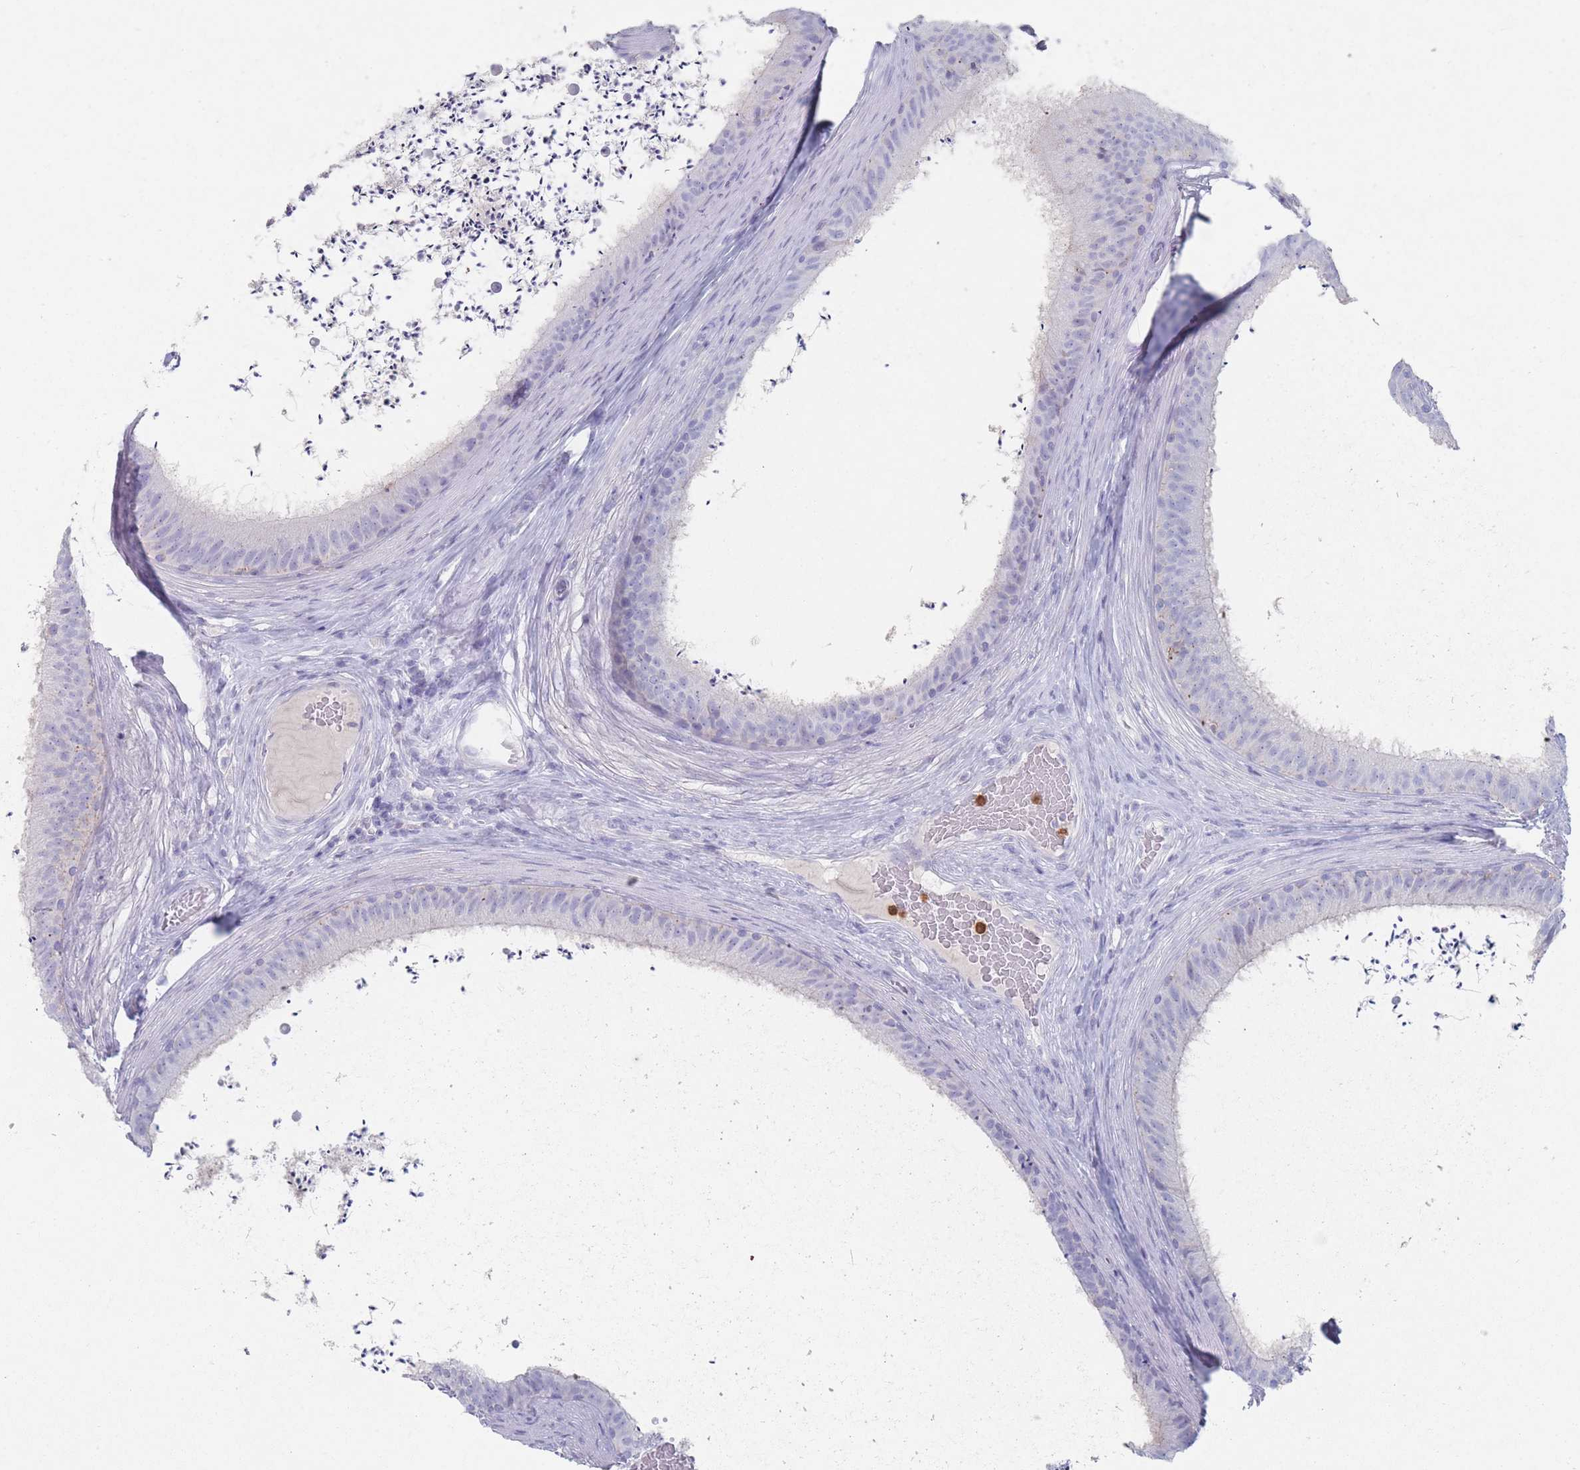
{"staining": {"intensity": "negative", "quantity": "none", "location": "none"}, "tissue": "epididymis", "cell_type": "Glandular cells", "image_type": "normal", "snomed": [{"axis": "morphology", "description": "Normal tissue, NOS"}, {"axis": "topography", "description": "Testis"}, {"axis": "topography", "description": "Epididymis"}], "caption": "The micrograph exhibits no significant positivity in glandular cells of epididymis.", "gene": "ATP1A3", "patient": {"sex": "male", "age": 41}}